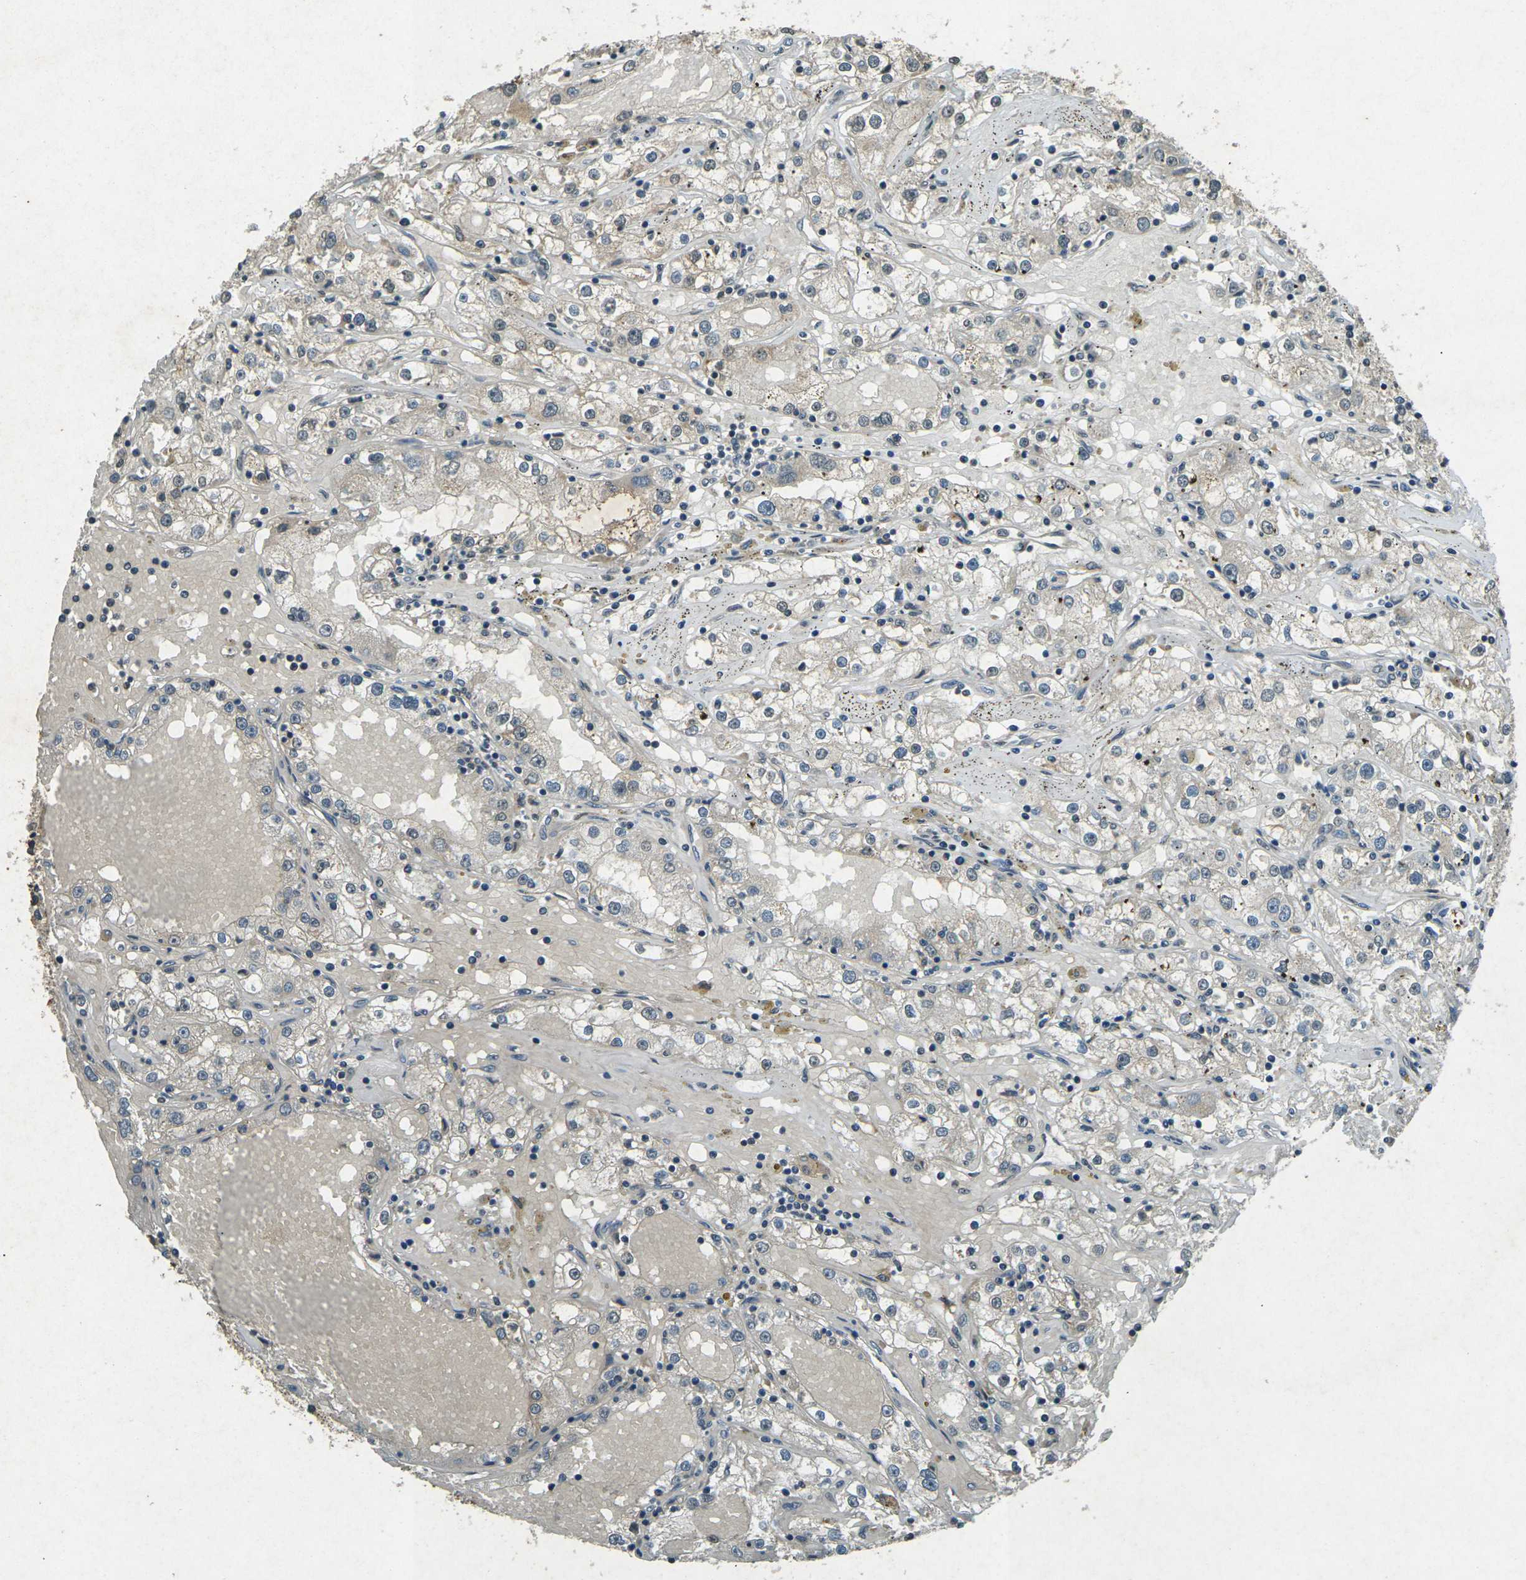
{"staining": {"intensity": "weak", "quantity": "<25%", "location": "cytoplasmic/membranous"}, "tissue": "renal cancer", "cell_type": "Tumor cells", "image_type": "cancer", "snomed": [{"axis": "morphology", "description": "Adenocarcinoma, NOS"}, {"axis": "topography", "description": "Kidney"}], "caption": "Renal cancer (adenocarcinoma) stained for a protein using immunohistochemistry demonstrates no positivity tumor cells.", "gene": "PDE2A", "patient": {"sex": "male", "age": 56}}